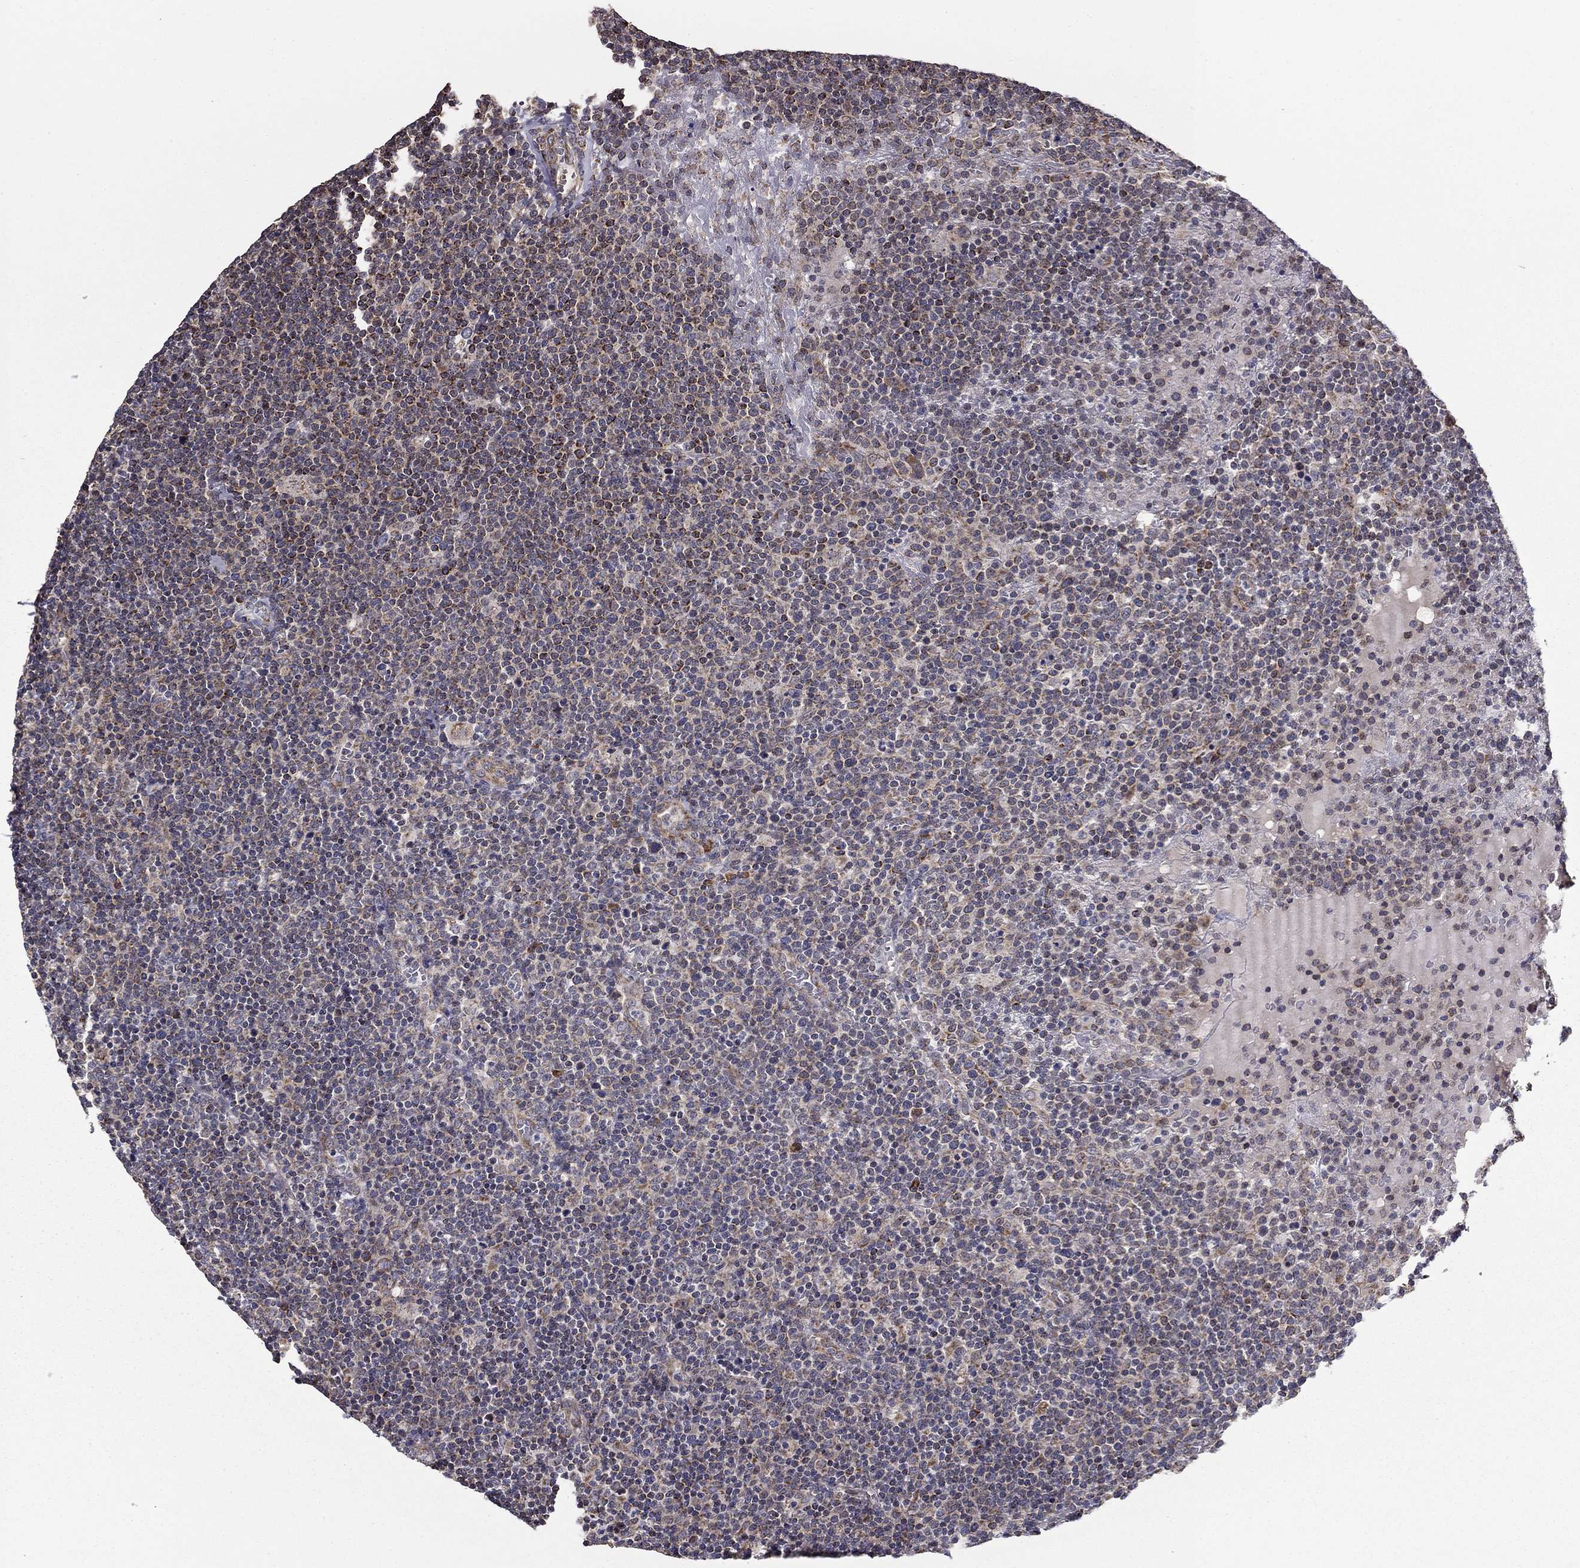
{"staining": {"intensity": "negative", "quantity": "none", "location": "none"}, "tissue": "lymphoma", "cell_type": "Tumor cells", "image_type": "cancer", "snomed": [{"axis": "morphology", "description": "Malignant lymphoma, non-Hodgkin's type, High grade"}, {"axis": "topography", "description": "Lymph node"}], "caption": "Immunohistochemical staining of human high-grade malignant lymphoma, non-Hodgkin's type reveals no significant expression in tumor cells. Nuclei are stained in blue.", "gene": "NKIRAS1", "patient": {"sex": "male", "age": 61}}